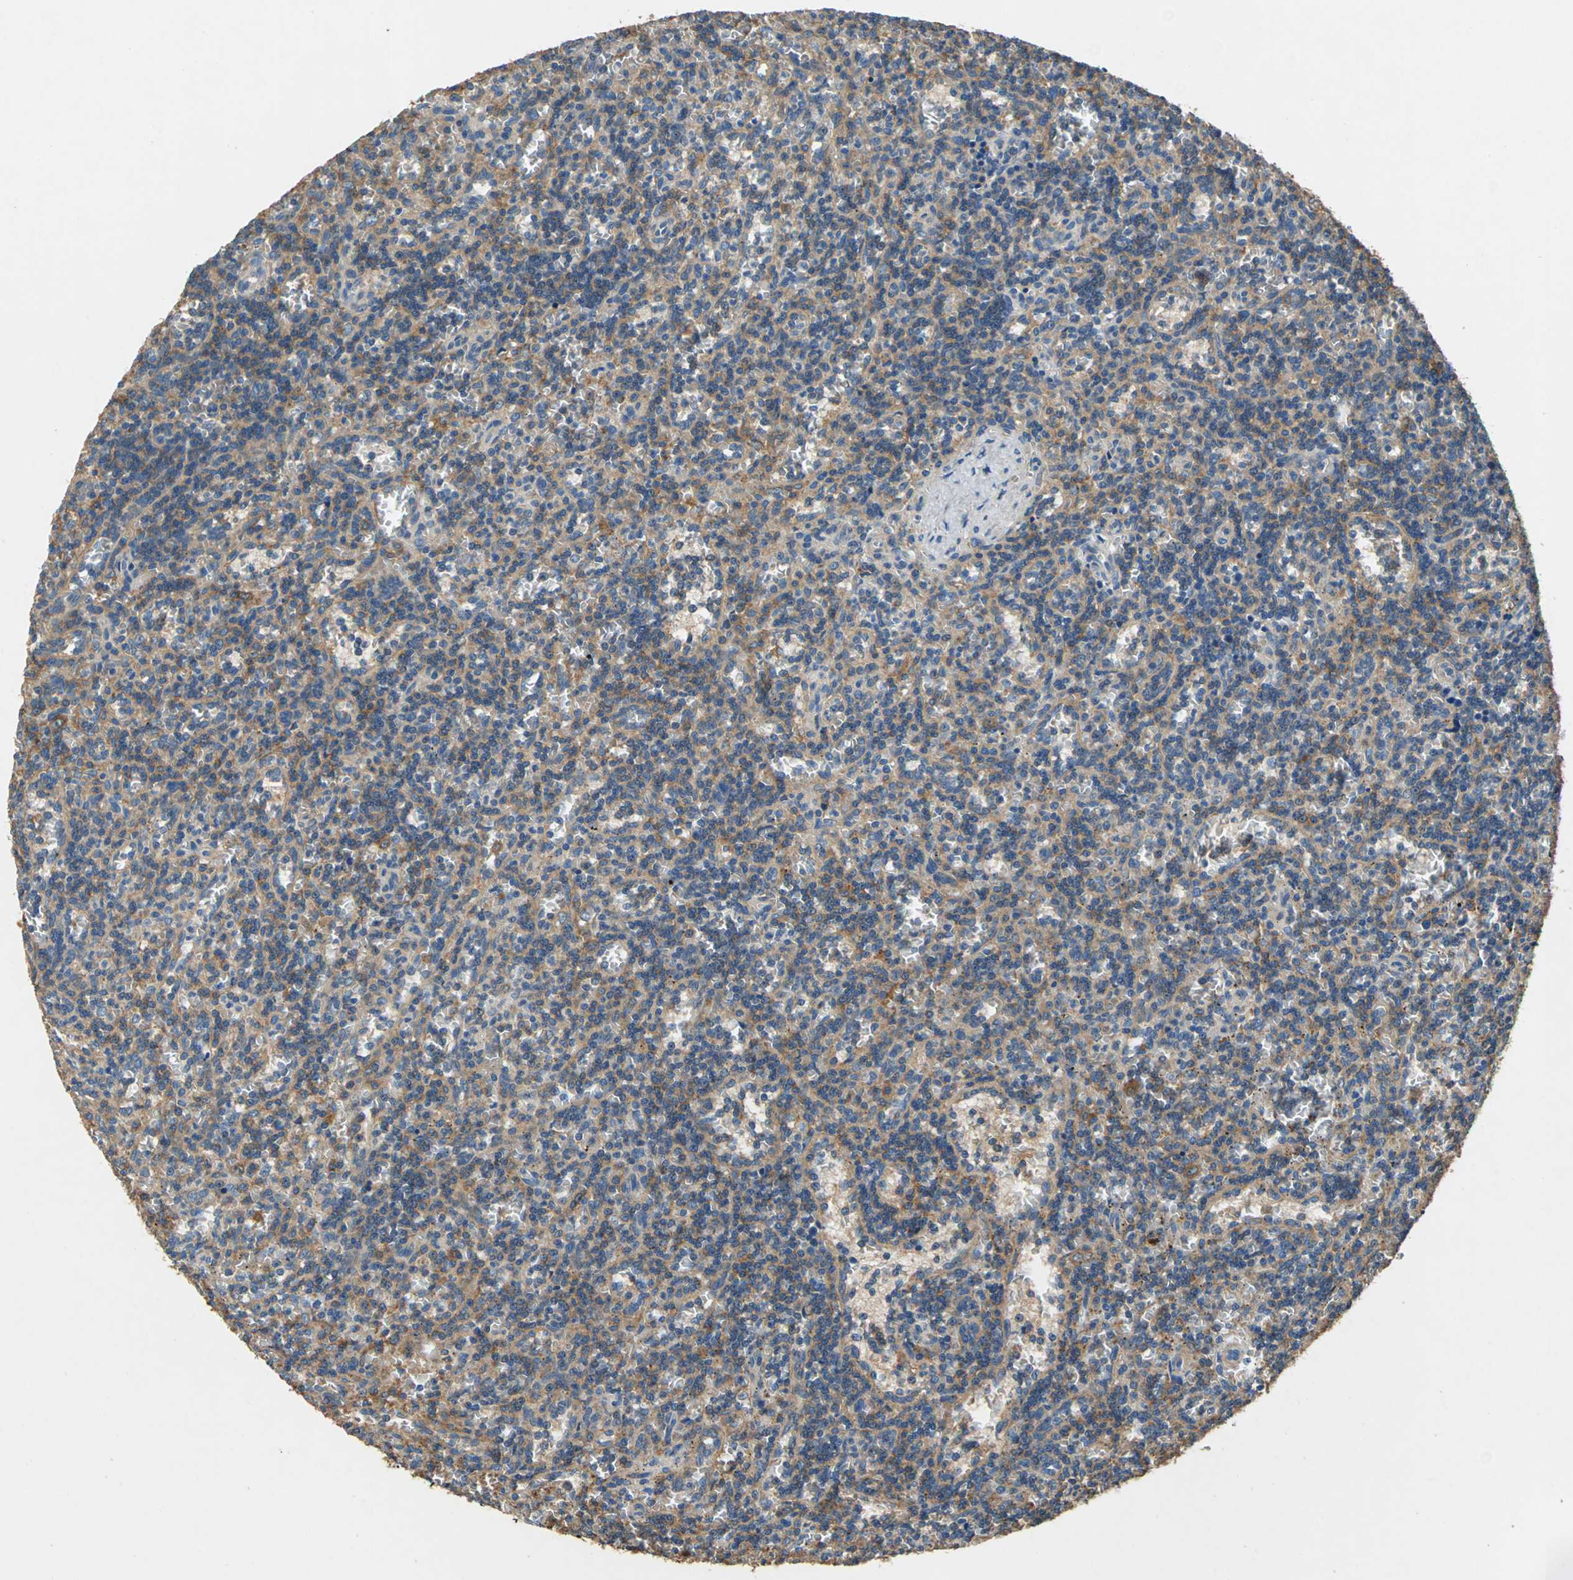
{"staining": {"intensity": "moderate", "quantity": ">75%", "location": "cytoplasmic/membranous"}, "tissue": "lymphoma", "cell_type": "Tumor cells", "image_type": "cancer", "snomed": [{"axis": "morphology", "description": "Malignant lymphoma, non-Hodgkin's type, Low grade"}, {"axis": "topography", "description": "Spleen"}], "caption": "Immunohistochemical staining of human lymphoma shows moderate cytoplasmic/membranous protein staining in approximately >75% of tumor cells.", "gene": "DDX3Y", "patient": {"sex": "male", "age": 73}}